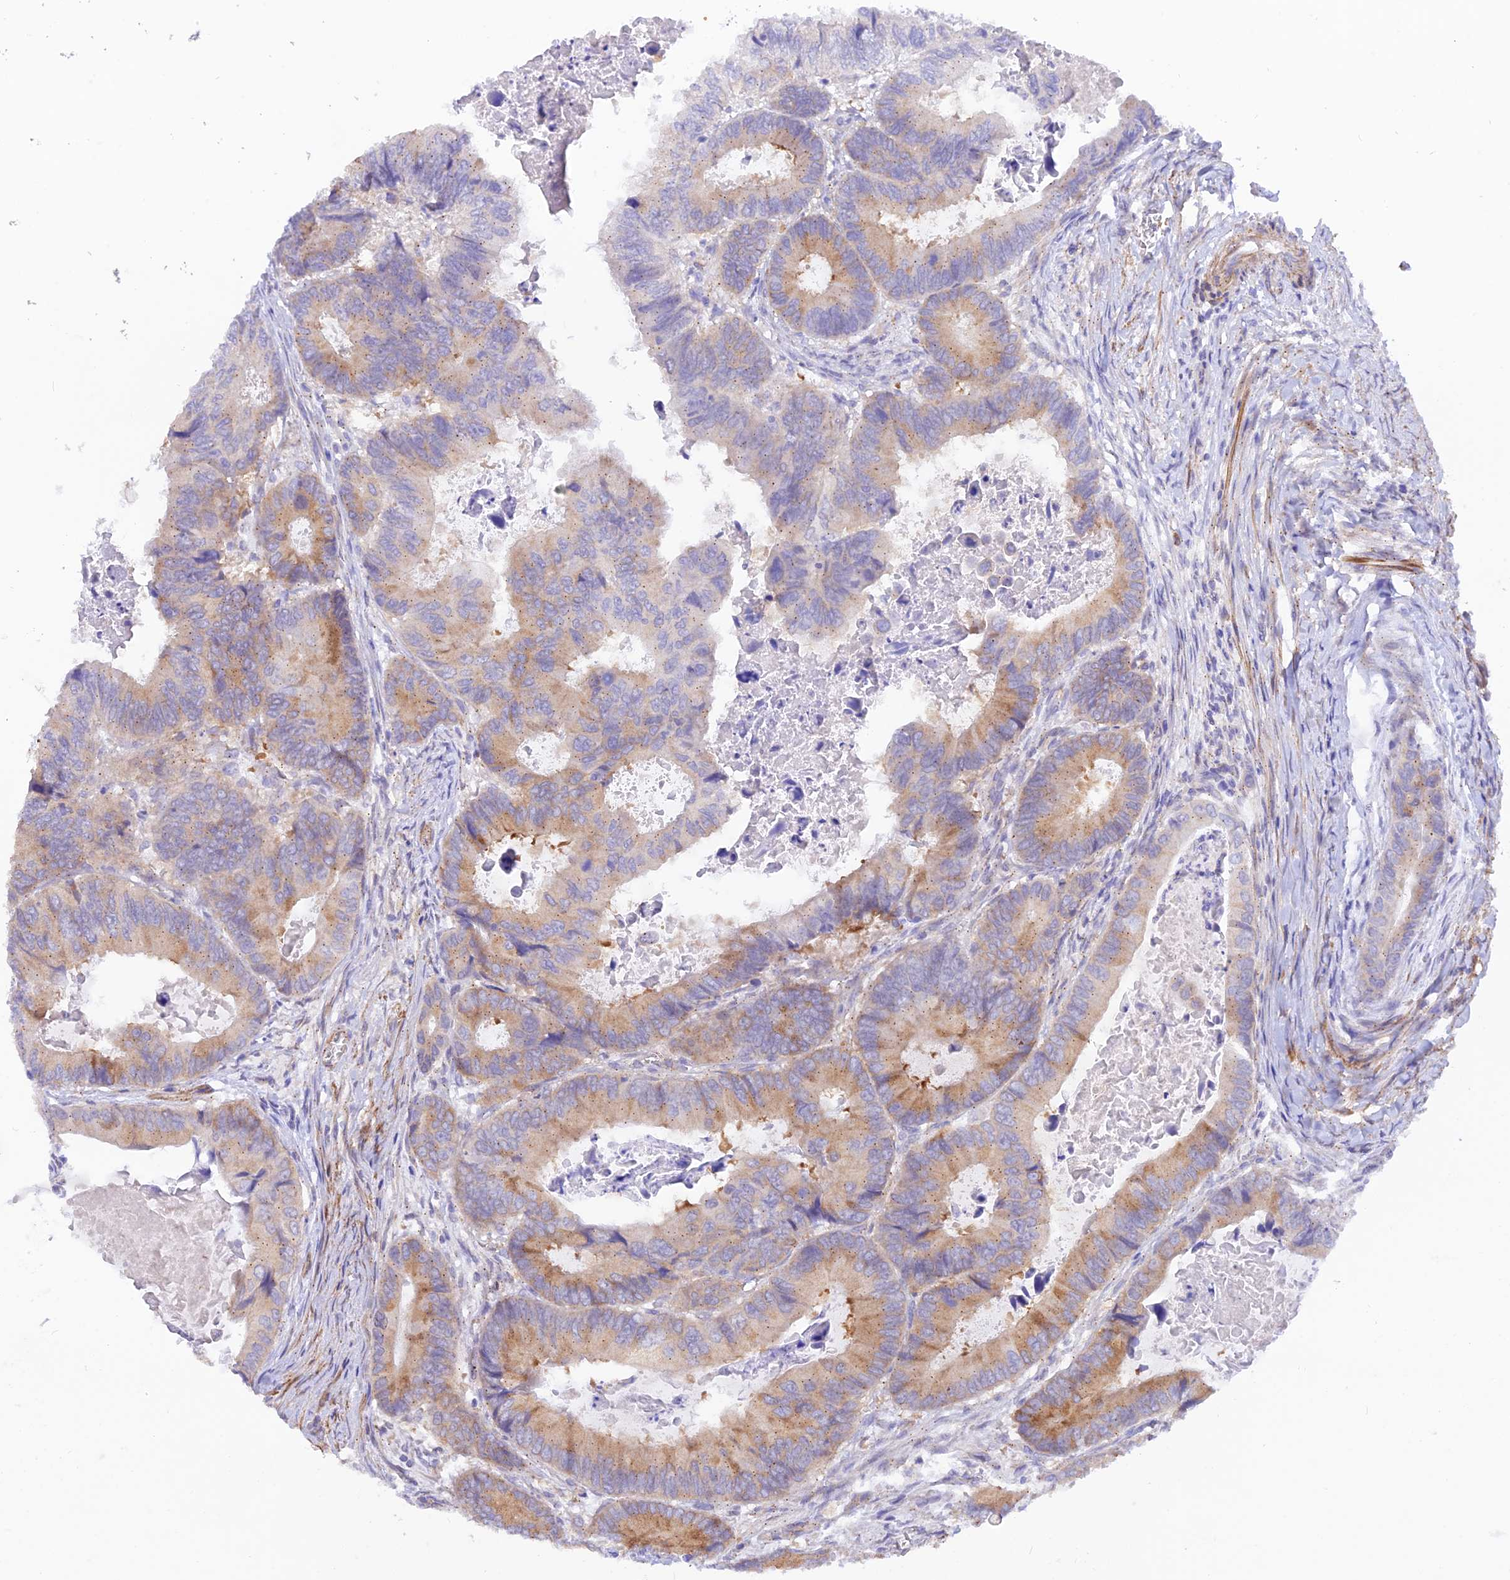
{"staining": {"intensity": "moderate", "quantity": "<25%", "location": "cytoplasmic/membranous"}, "tissue": "colorectal cancer", "cell_type": "Tumor cells", "image_type": "cancer", "snomed": [{"axis": "morphology", "description": "Adenocarcinoma, NOS"}, {"axis": "topography", "description": "Colon"}], "caption": "Immunohistochemical staining of colorectal adenocarcinoma exhibits low levels of moderate cytoplasmic/membranous expression in about <25% of tumor cells.", "gene": "WDFY4", "patient": {"sex": "male", "age": 85}}